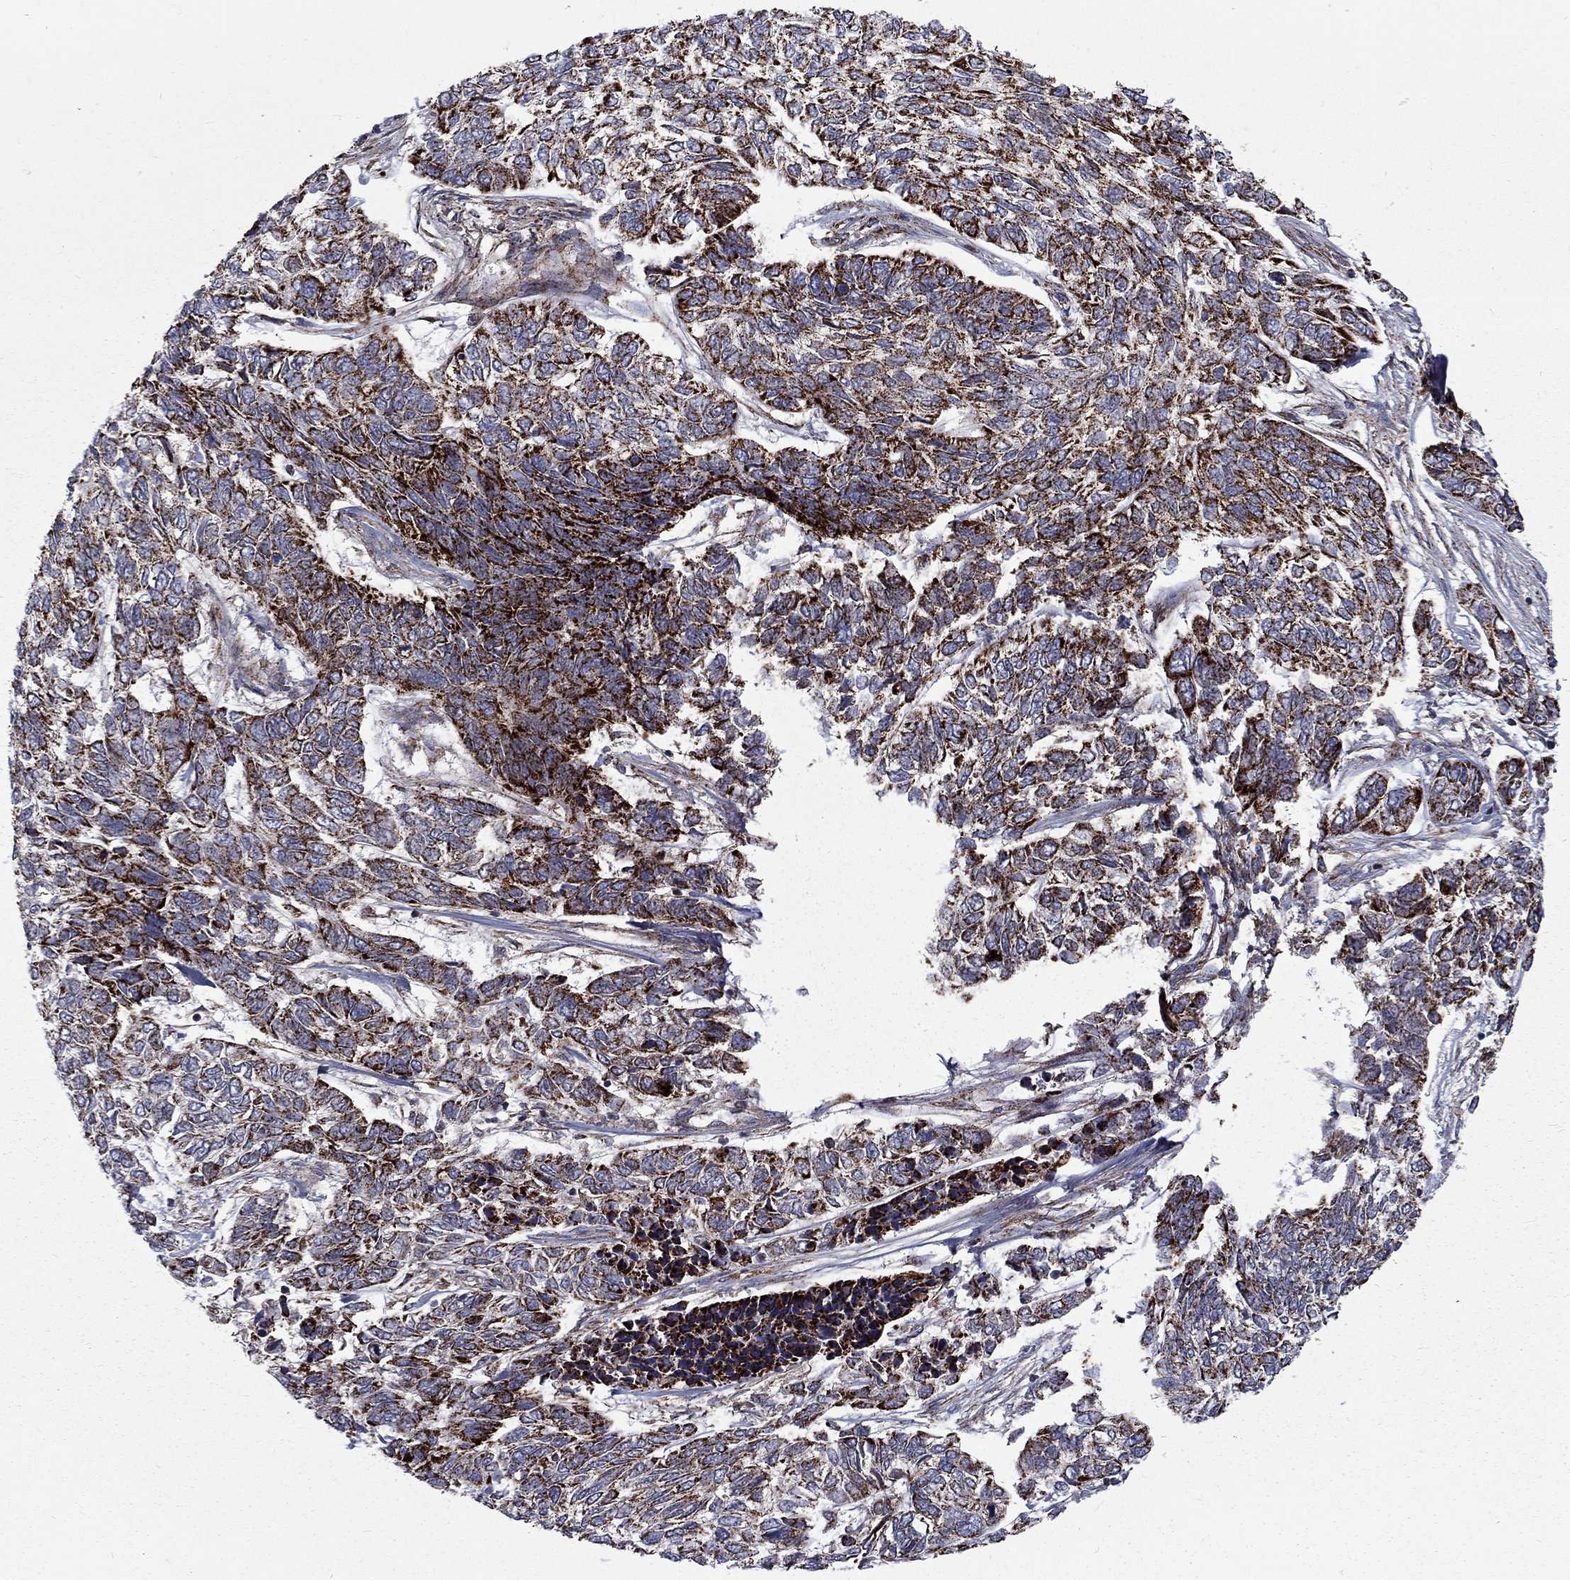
{"staining": {"intensity": "strong", "quantity": ">75%", "location": "cytoplasmic/membranous"}, "tissue": "skin cancer", "cell_type": "Tumor cells", "image_type": "cancer", "snomed": [{"axis": "morphology", "description": "Basal cell carcinoma"}, {"axis": "topography", "description": "Skin"}], "caption": "IHC staining of skin cancer (basal cell carcinoma), which exhibits high levels of strong cytoplasmic/membranous staining in approximately >75% of tumor cells indicating strong cytoplasmic/membranous protein staining. The staining was performed using DAB (3,3'-diaminobenzidine) (brown) for protein detection and nuclei were counterstained in hematoxylin (blue).", "gene": "ALDH1B1", "patient": {"sex": "female", "age": 65}}